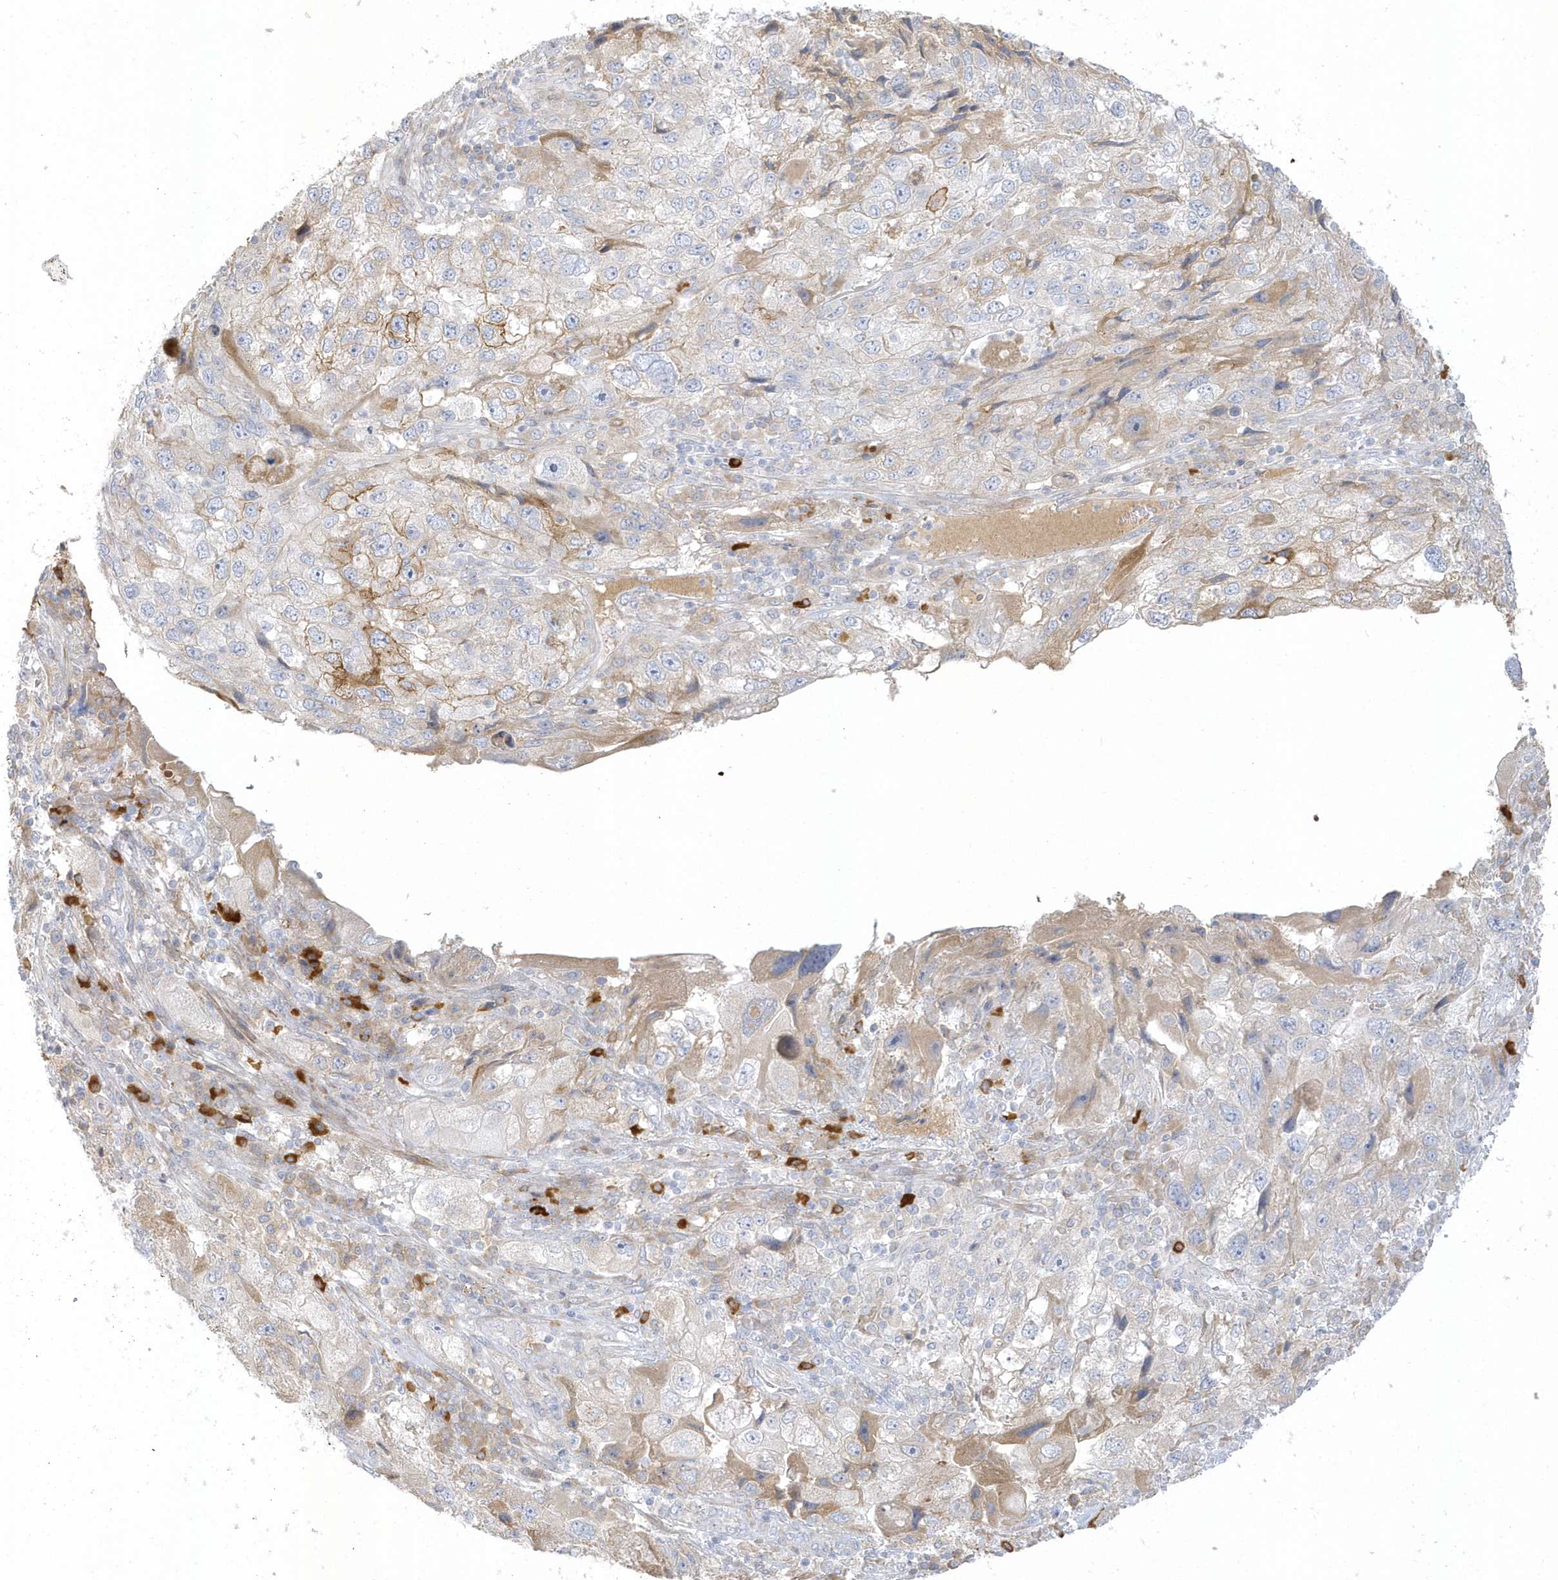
{"staining": {"intensity": "negative", "quantity": "none", "location": "none"}, "tissue": "endometrial cancer", "cell_type": "Tumor cells", "image_type": "cancer", "snomed": [{"axis": "morphology", "description": "Adenocarcinoma, NOS"}, {"axis": "topography", "description": "Endometrium"}], "caption": "Endometrial cancer was stained to show a protein in brown. There is no significant expression in tumor cells. (Brightfield microscopy of DAB (3,3'-diaminobenzidine) immunohistochemistry (IHC) at high magnification).", "gene": "THADA", "patient": {"sex": "female", "age": 49}}